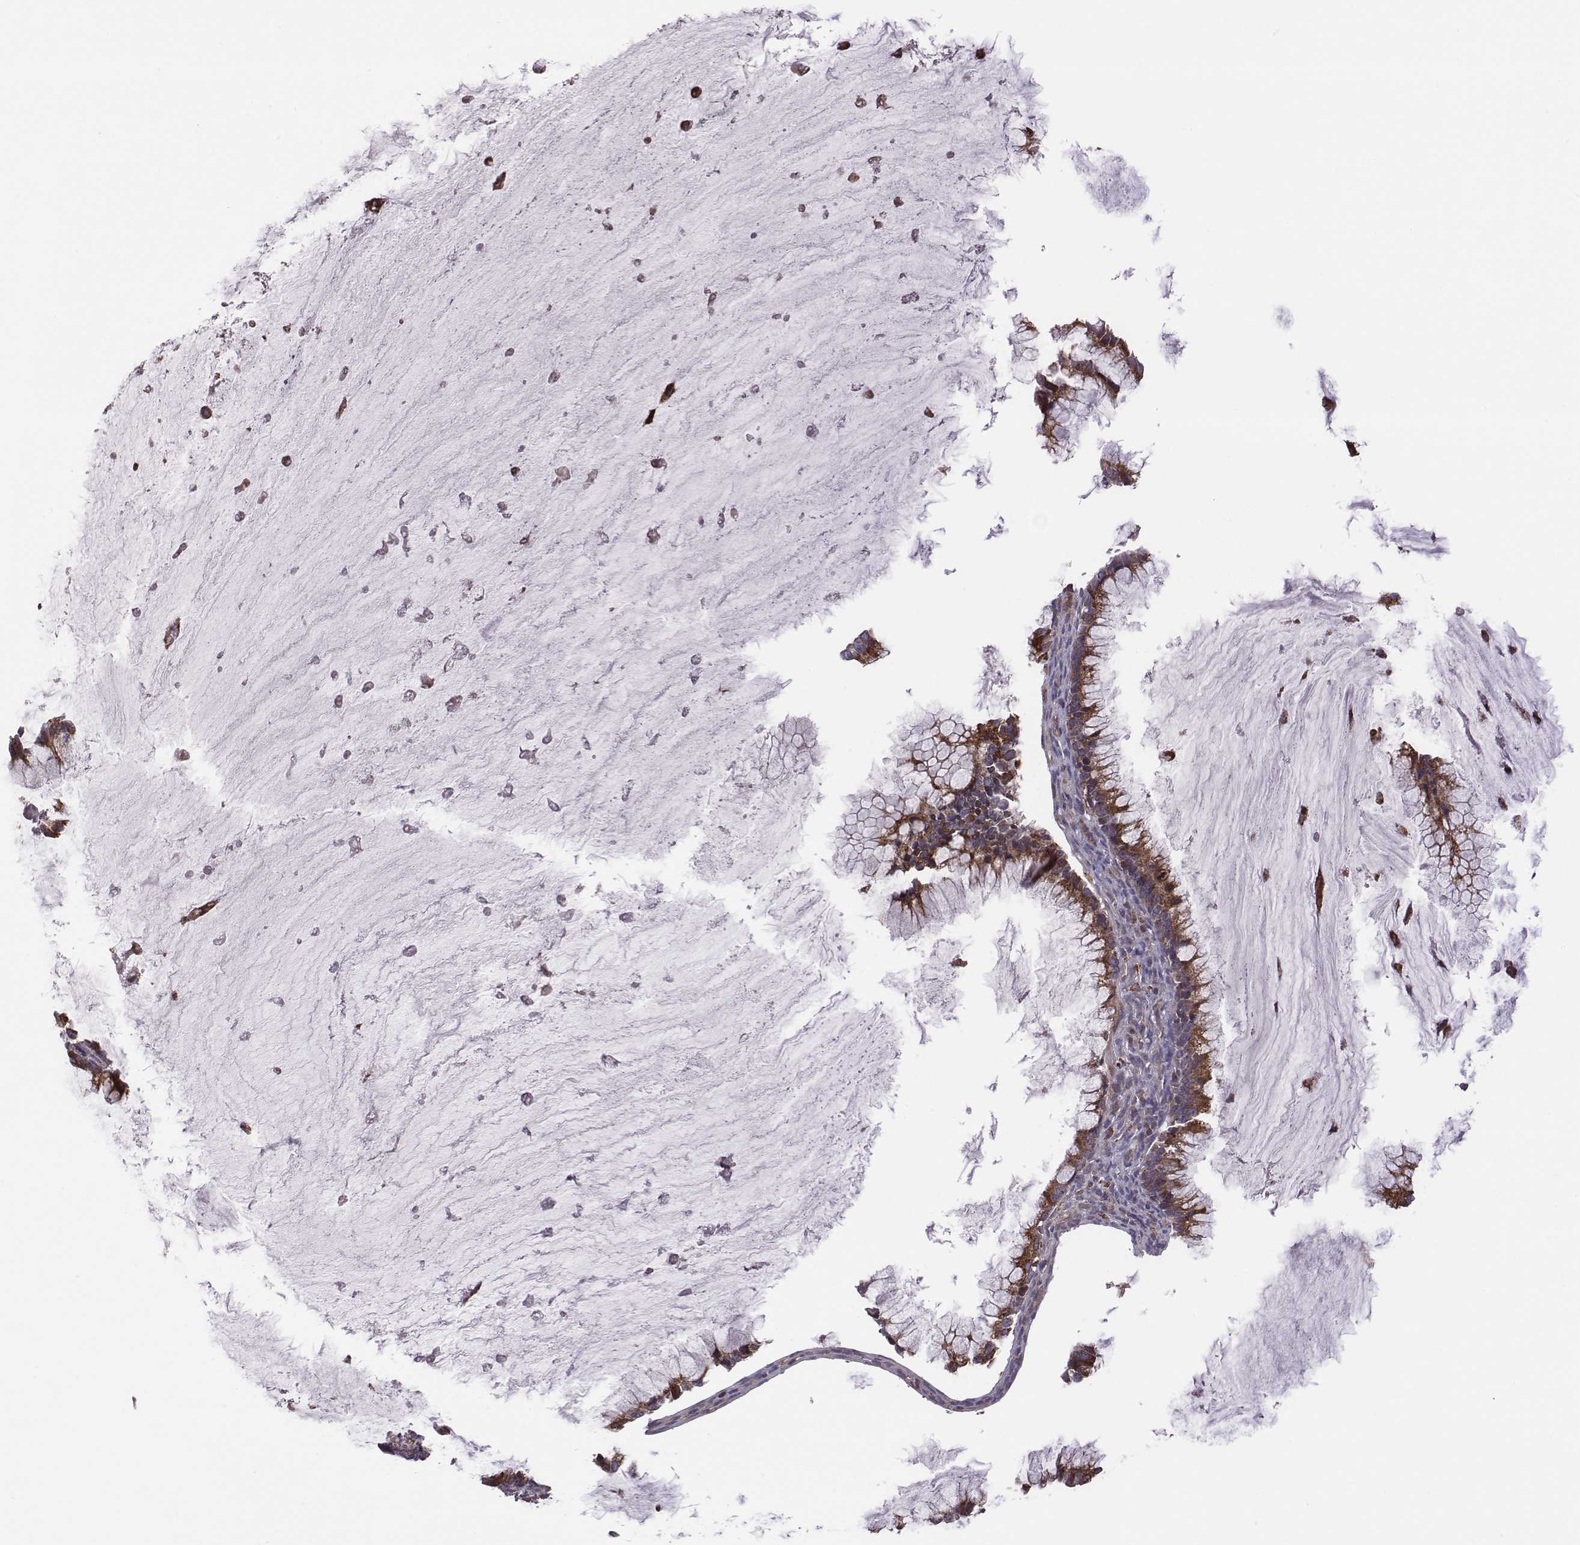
{"staining": {"intensity": "strong", "quantity": ">75%", "location": "cytoplasmic/membranous"}, "tissue": "ovarian cancer", "cell_type": "Tumor cells", "image_type": "cancer", "snomed": [{"axis": "morphology", "description": "Cystadenocarcinoma, mucinous, NOS"}, {"axis": "topography", "description": "Ovary"}], "caption": "Immunohistochemical staining of ovarian mucinous cystadenocarcinoma exhibits high levels of strong cytoplasmic/membranous positivity in approximately >75% of tumor cells. (DAB = brown stain, brightfield microscopy at high magnification).", "gene": "SELENOI", "patient": {"sex": "female", "age": 38}}